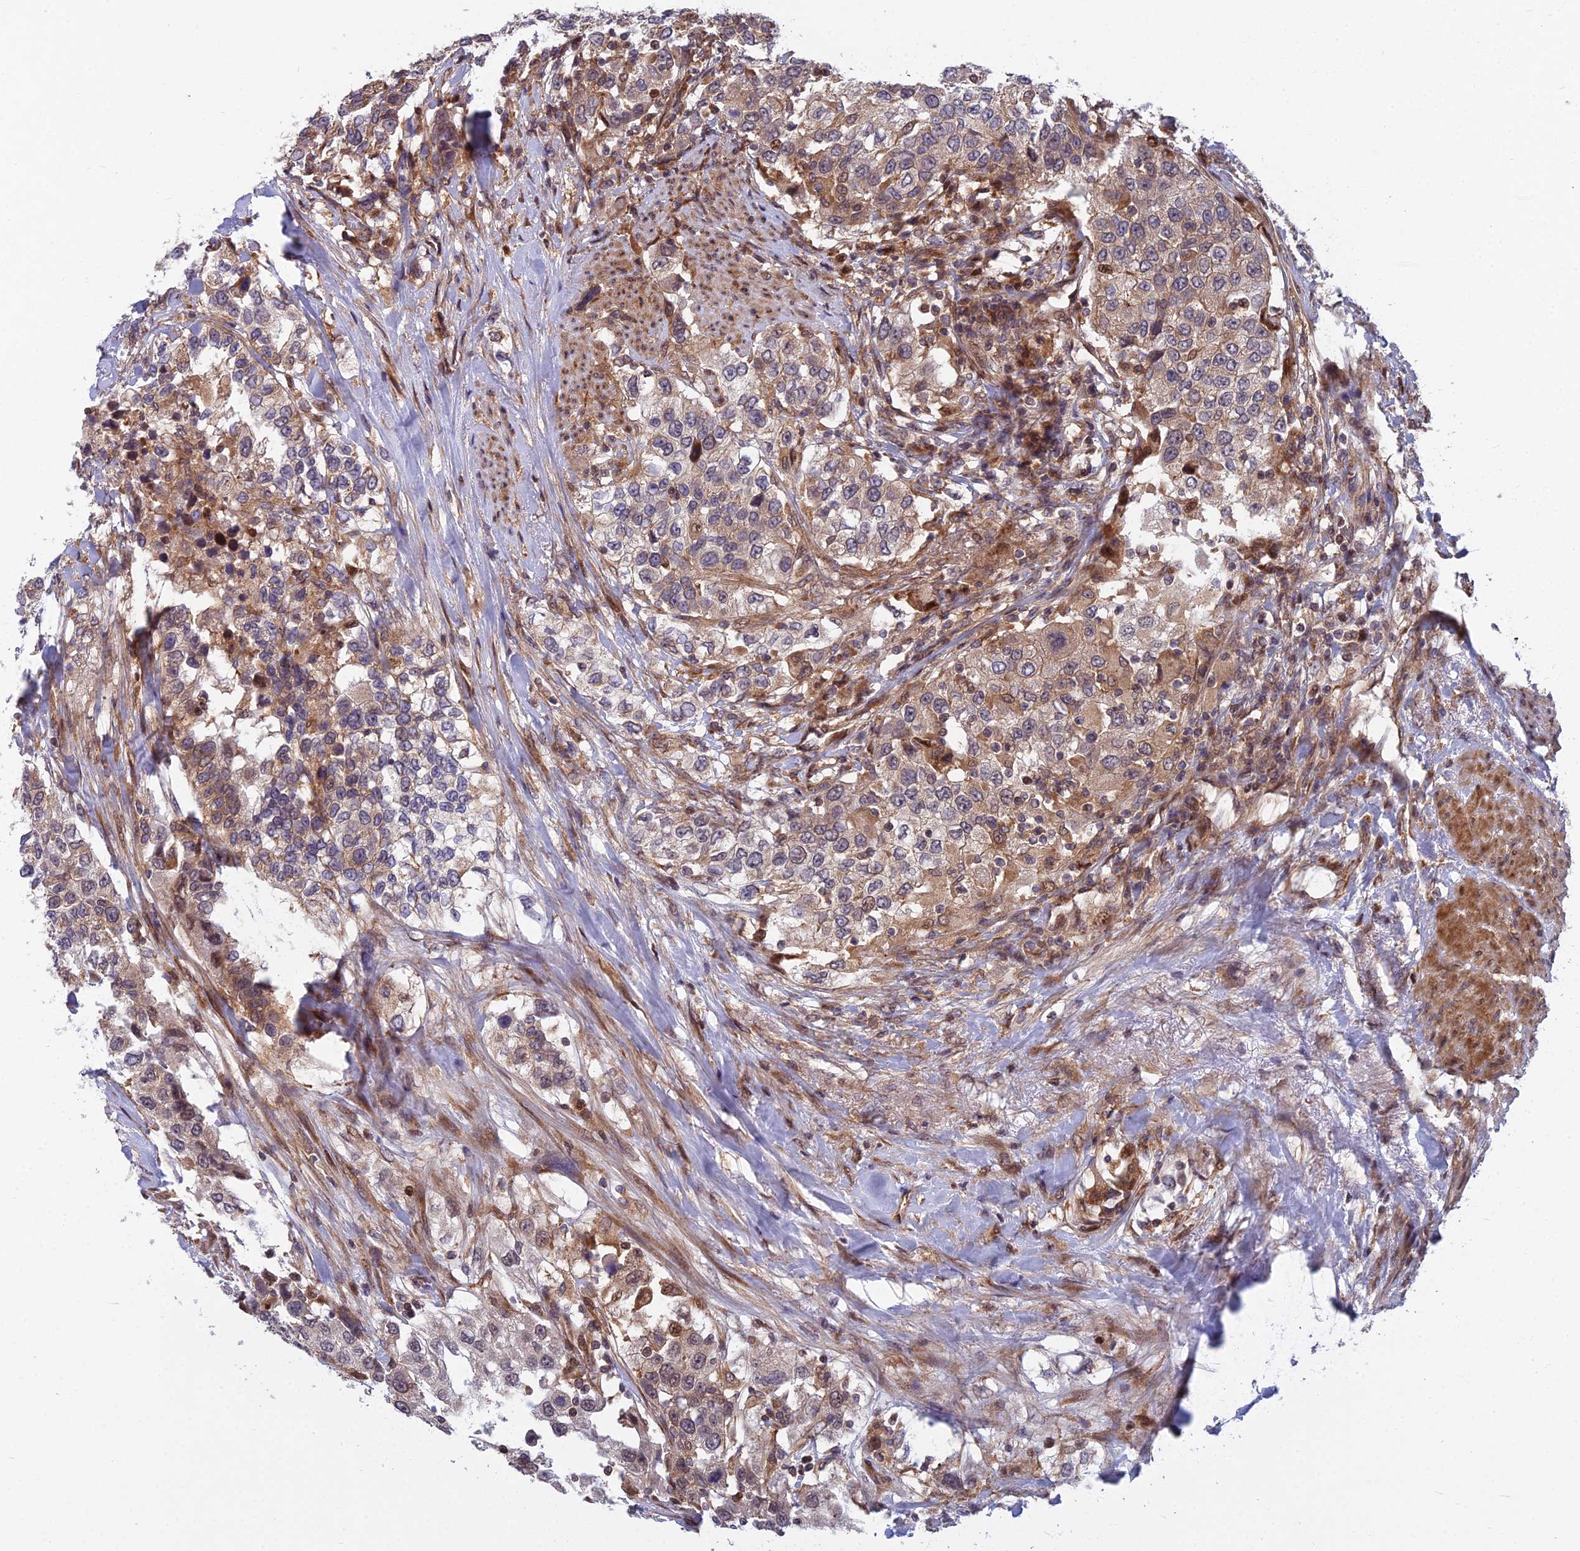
{"staining": {"intensity": "moderate", "quantity": "25%-75%", "location": "cytoplasmic/membranous,nuclear"}, "tissue": "urothelial cancer", "cell_type": "Tumor cells", "image_type": "cancer", "snomed": [{"axis": "morphology", "description": "Urothelial carcinoma, High grade"}, {"axis": "topography", "description": "Urinary bladder"}], "caption": "Immunohistochemical staining of high-grade urothelial carcinoma reveals moderate cytoplasmic/membranous and nuclear protein staining in approximately 25%-75% of tumor cells.", "gene": "COMMD2", "patient": {"sex": "female", "age": 80}}